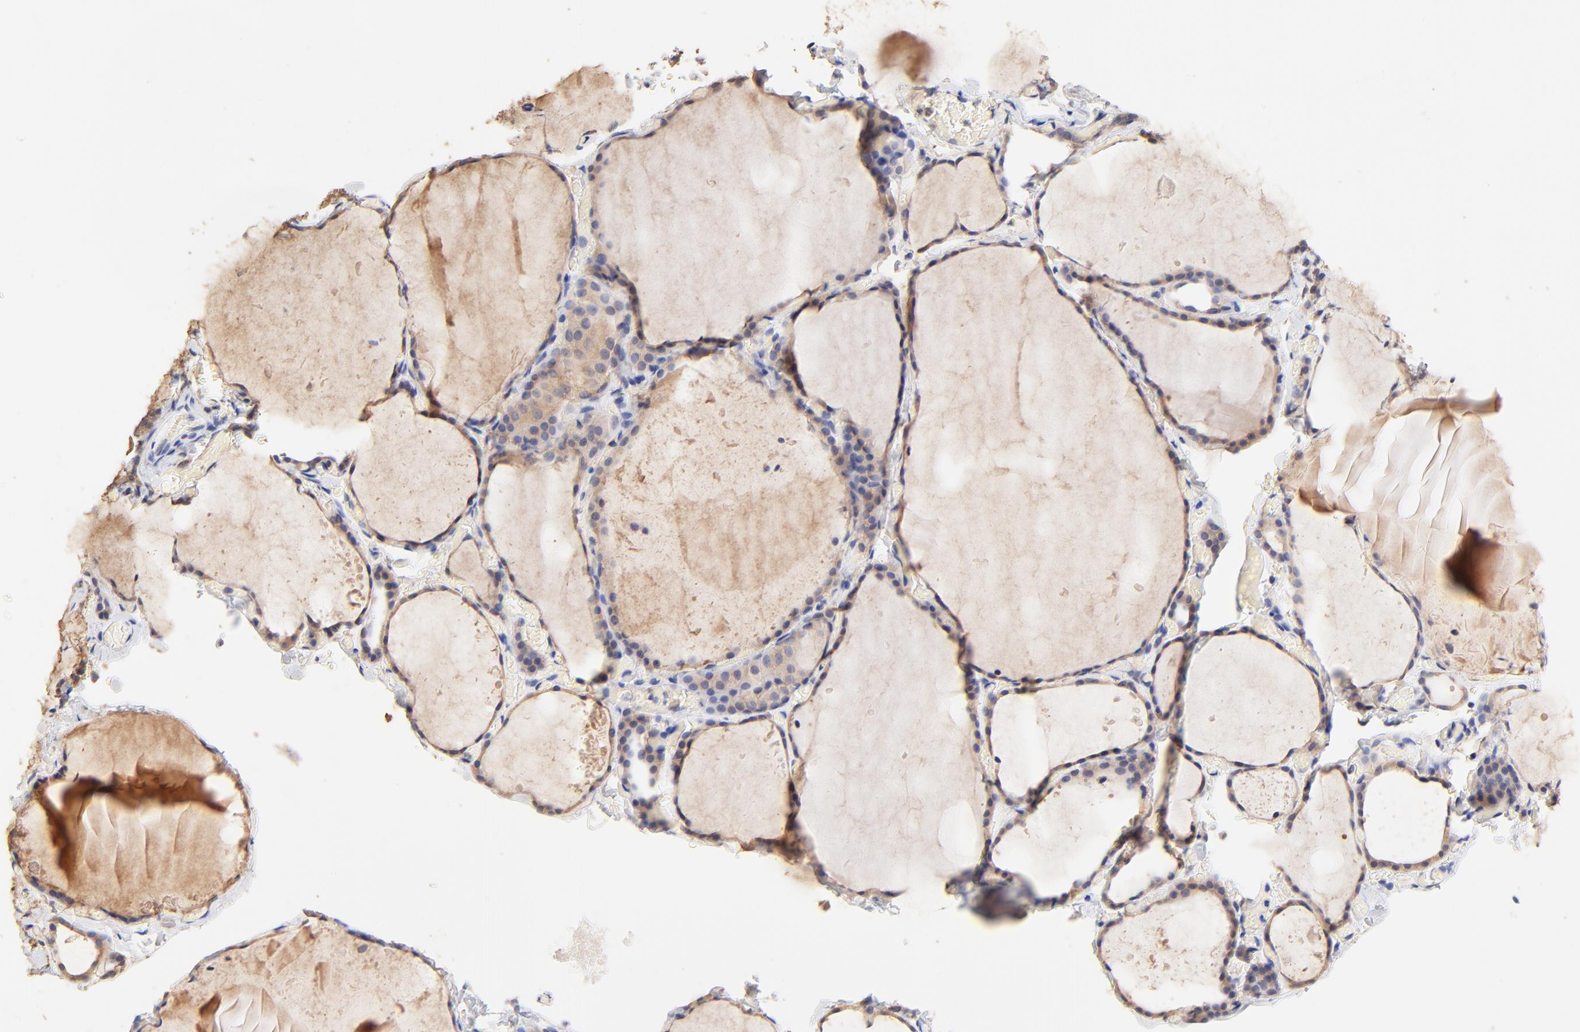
{"staining": {"intensity": "weak", "quantity": ">75%", "location": "cytoplasmic/membranous"}, "tissue": "thyroid gland", "cell_type": "Glandular cells", "image_type": "normal", "snomed": [{"axis": "morphology", "description": "Normal tissue, NOS"}, {"axis": "topography", "description": "Thyroid gland"}], "caption": "Protein analysis of benign thyroid gland demonstrates weak cytoplasmic/membranous staining in approximately >75% of glandular cells.", "gene": "PTK7", "patient": {"sex": "female", "age": 22}}